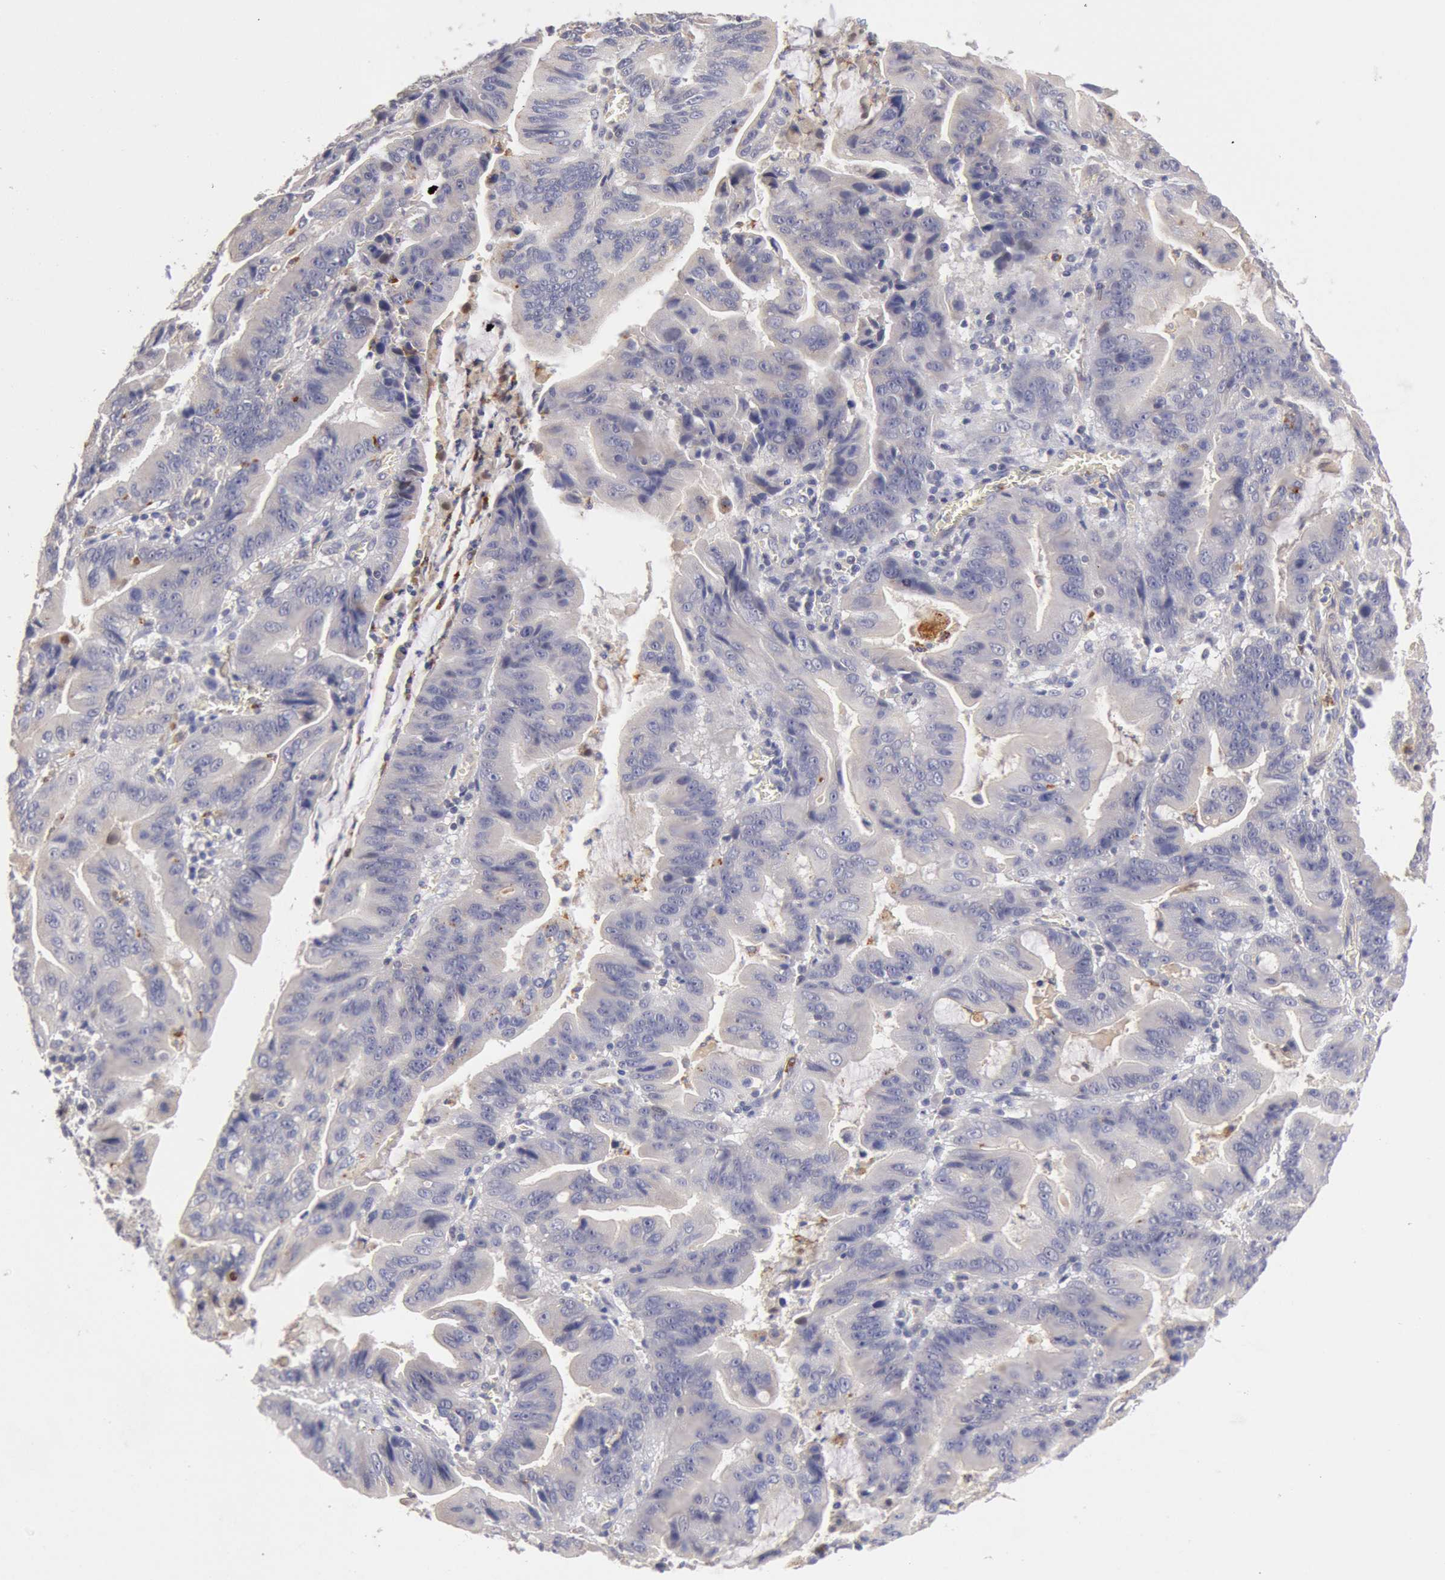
{"staining": {"intensity": "weak", "quantity": "25%-75%", "location": "cytoplasmic/membranous"}, "tissue": "stomach cancer", "cell_type": "Tumor cells", "image_type": "cancer", "snomed": [{"axis": "morphology", "description": "Adenocarcinoma, NOS"}, {"axis": "topography", "description": "Stomach, upper"}], "caption": "Protein expression analysis of stomach cancer shows weak cytoplasmic/membranous staining in approximately 25%-75% of tumor cells.", "gene": "TMED8", "patient": {"sex": "male", "age": 63}}